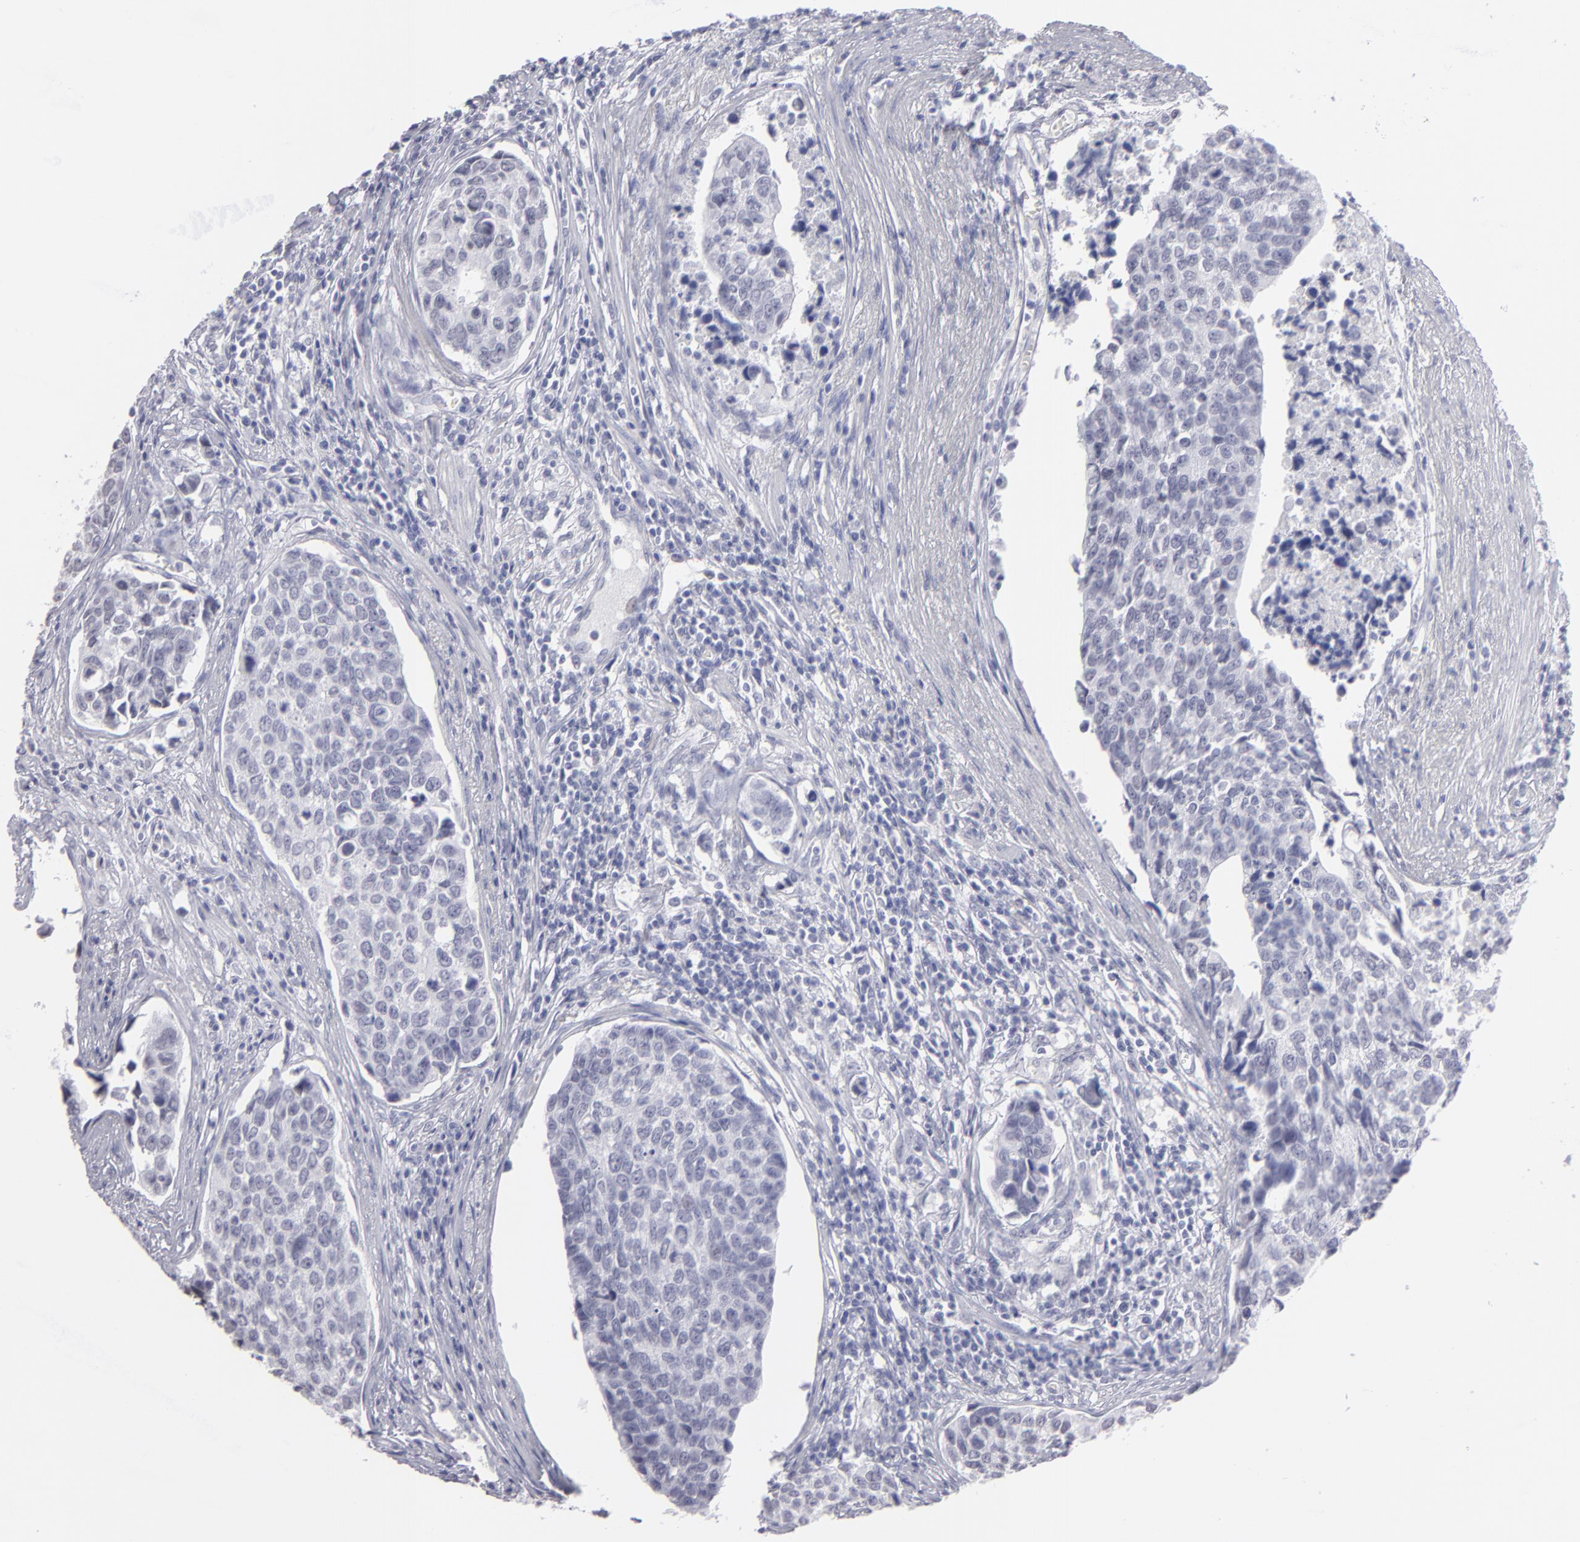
{"staining": {"intensity": "negative", "quantity": "none", "location": "none"}, "tissue": "urothelial cancer", "cell_type": "Tumor cells", "image_type": "cancer", "snomed": [{"axis": "morphology", "description": "Urothelial carcinoma, High grade"}, {"axis": "topography", "description": "Urinary bladder"}], "caption": "A photomicrograph of human high-grade urothelial carcinoma is negative for staining in tumor cells.", "gene": "ALDOB", "patient": {"sex": "male", "age": 81}}